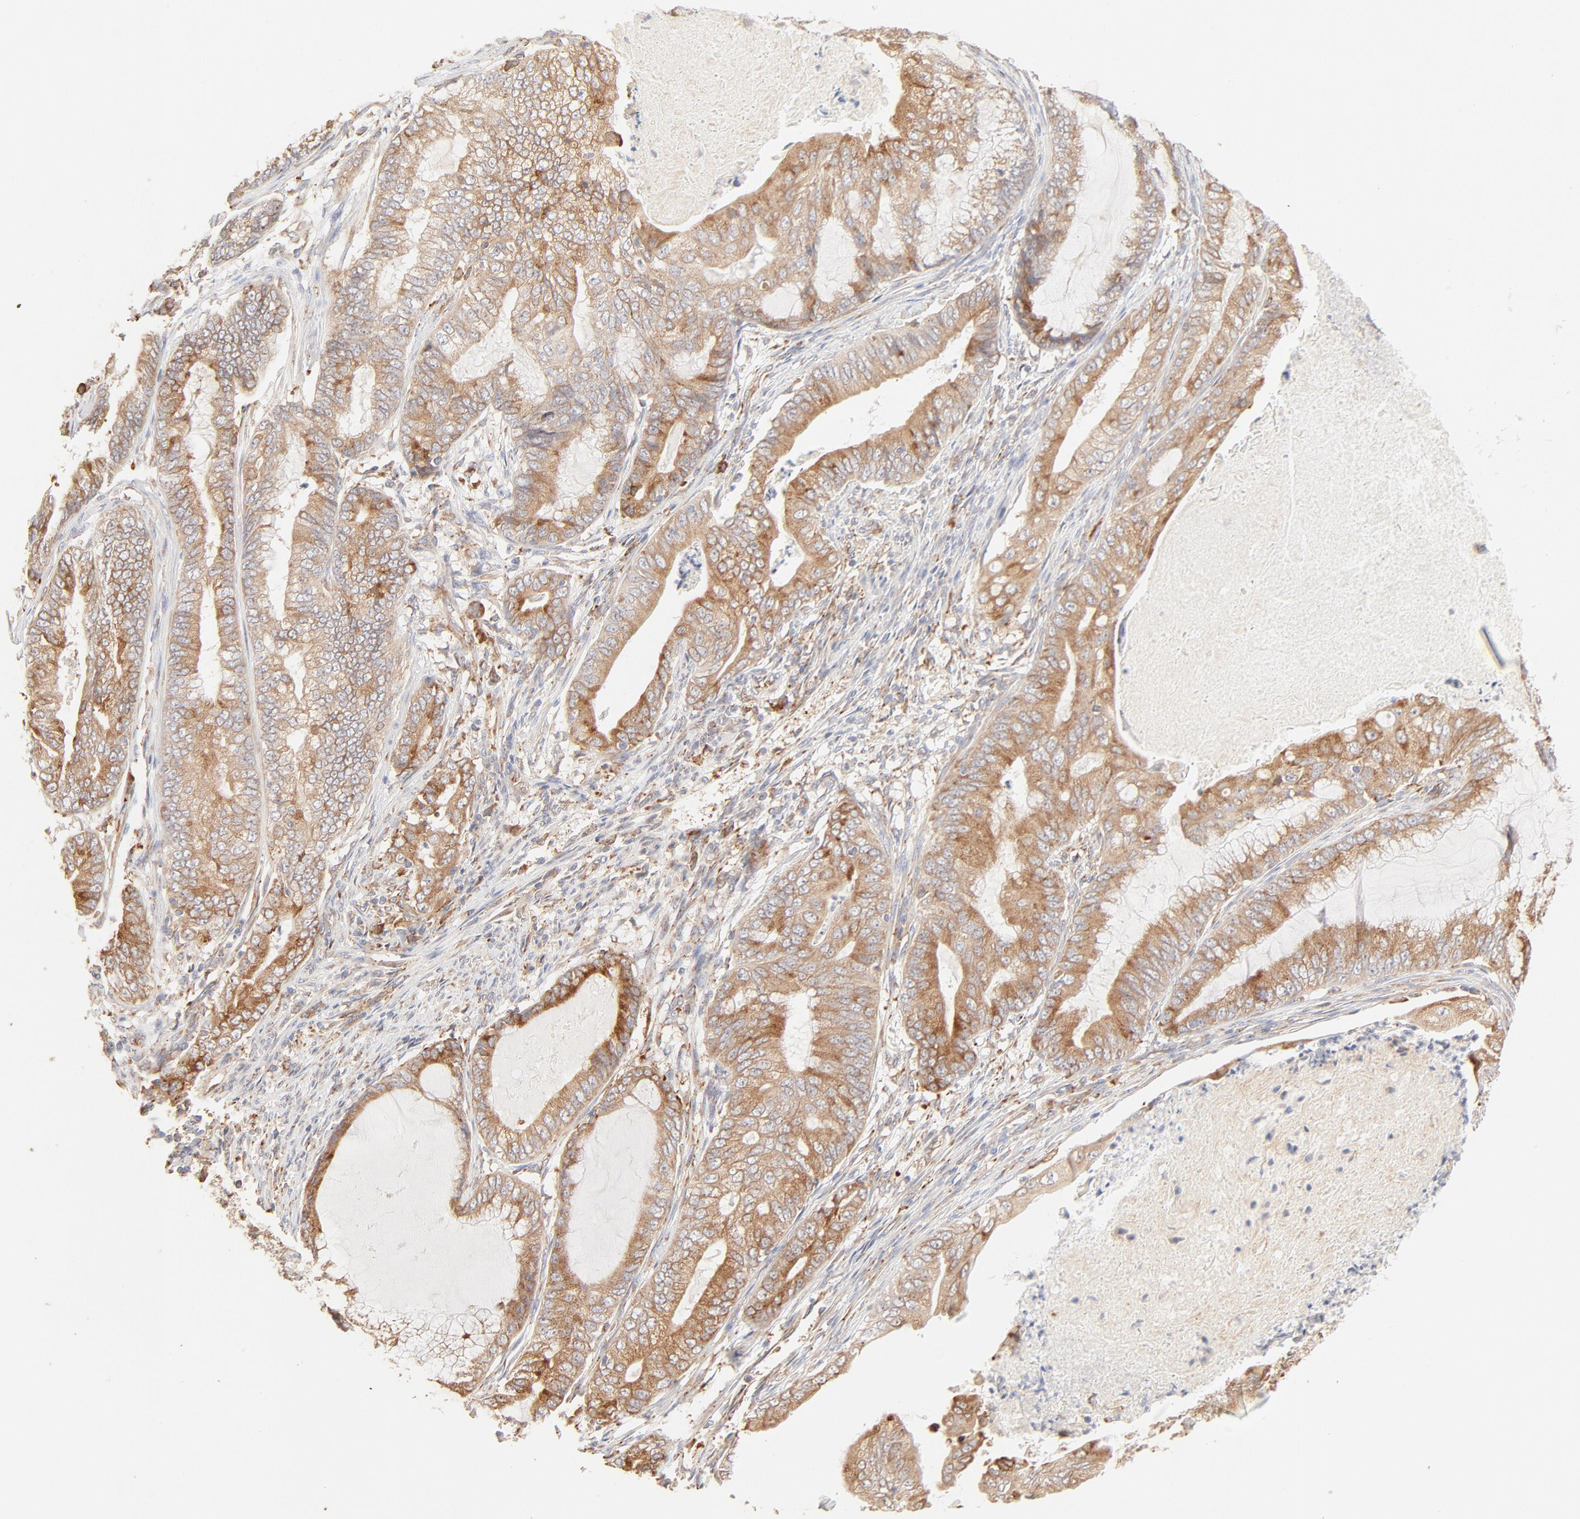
{"staining": {"intensity": "strong", "quantity": ">75%", "location": "cytoplasmic/membranous"}, "tissue": "endometrial cancer", "cell_type": "Tumor cells", "image_type": "cancer", "snomed": [{"axis": "morphology", "description": "Adenocarcinoma, NOS"}, {"axis": "topography", "description": "Endometrium"}], "caption": "This photomicrograph exhibits immunohistochemistry (IHC) staining of endometrial cancer, with high strong cytoplasmic/membranous positivity in about >75% of tumor cells.", "gene": "PARP12", "patient": {"sex": "female", "age": 63}}